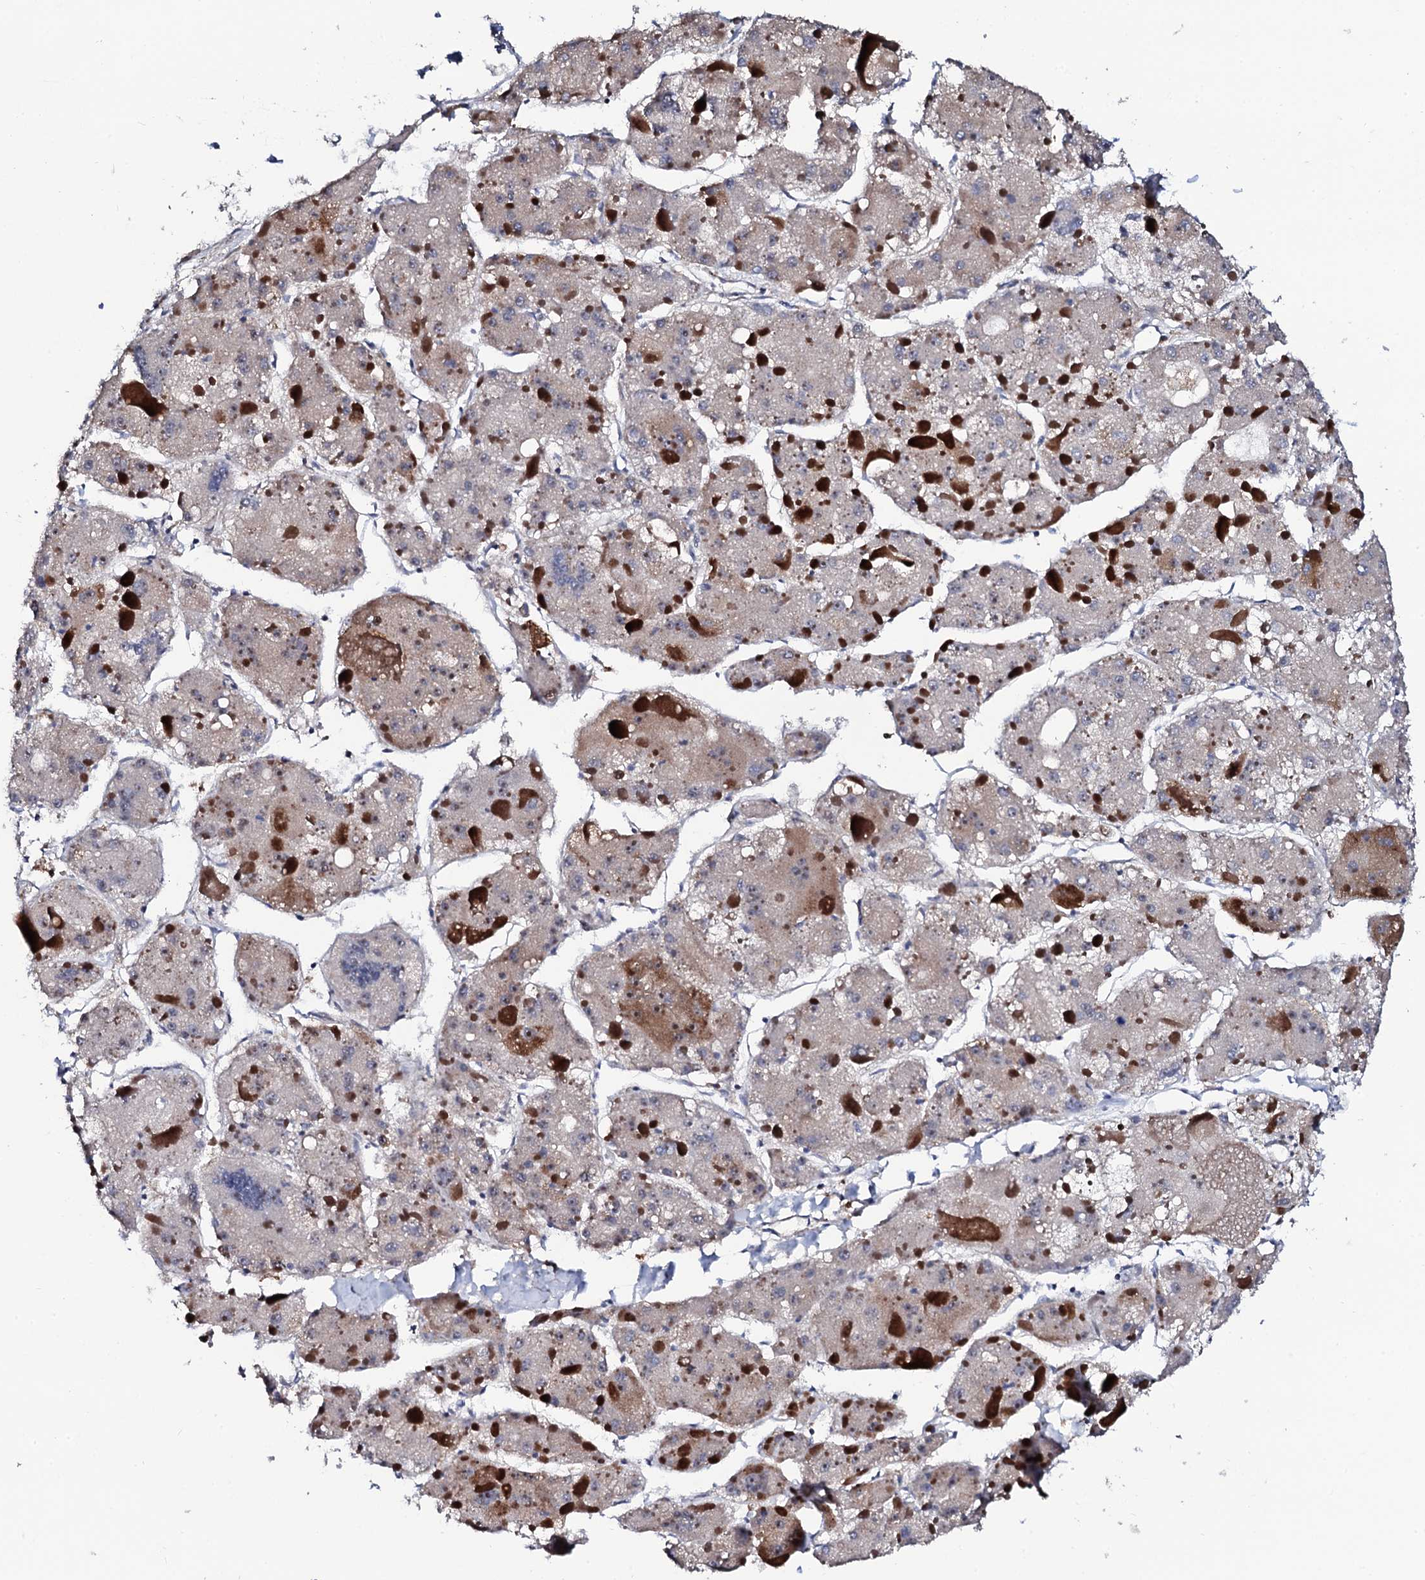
{"staining": {"intensity": "weak", "quantity": "<25%", "location": "cytoplasmic/membranous"}, "tissue": "liver cancer", "cell_type": "Tumor cells", "image_type": "cancer", "snomed": [{"axis": "morphology", "description": "Carcinoma, Hepatocellular, NOS"}, {"axis": "topography", "description": "Liver"}], "caption": "This is an IHC image of human liver cancer (hepatocellular carcinoma). There is no positivity in tumor cells.", "gene": "TCIRG1", "patient": {"sex": "female", "age": 73}}